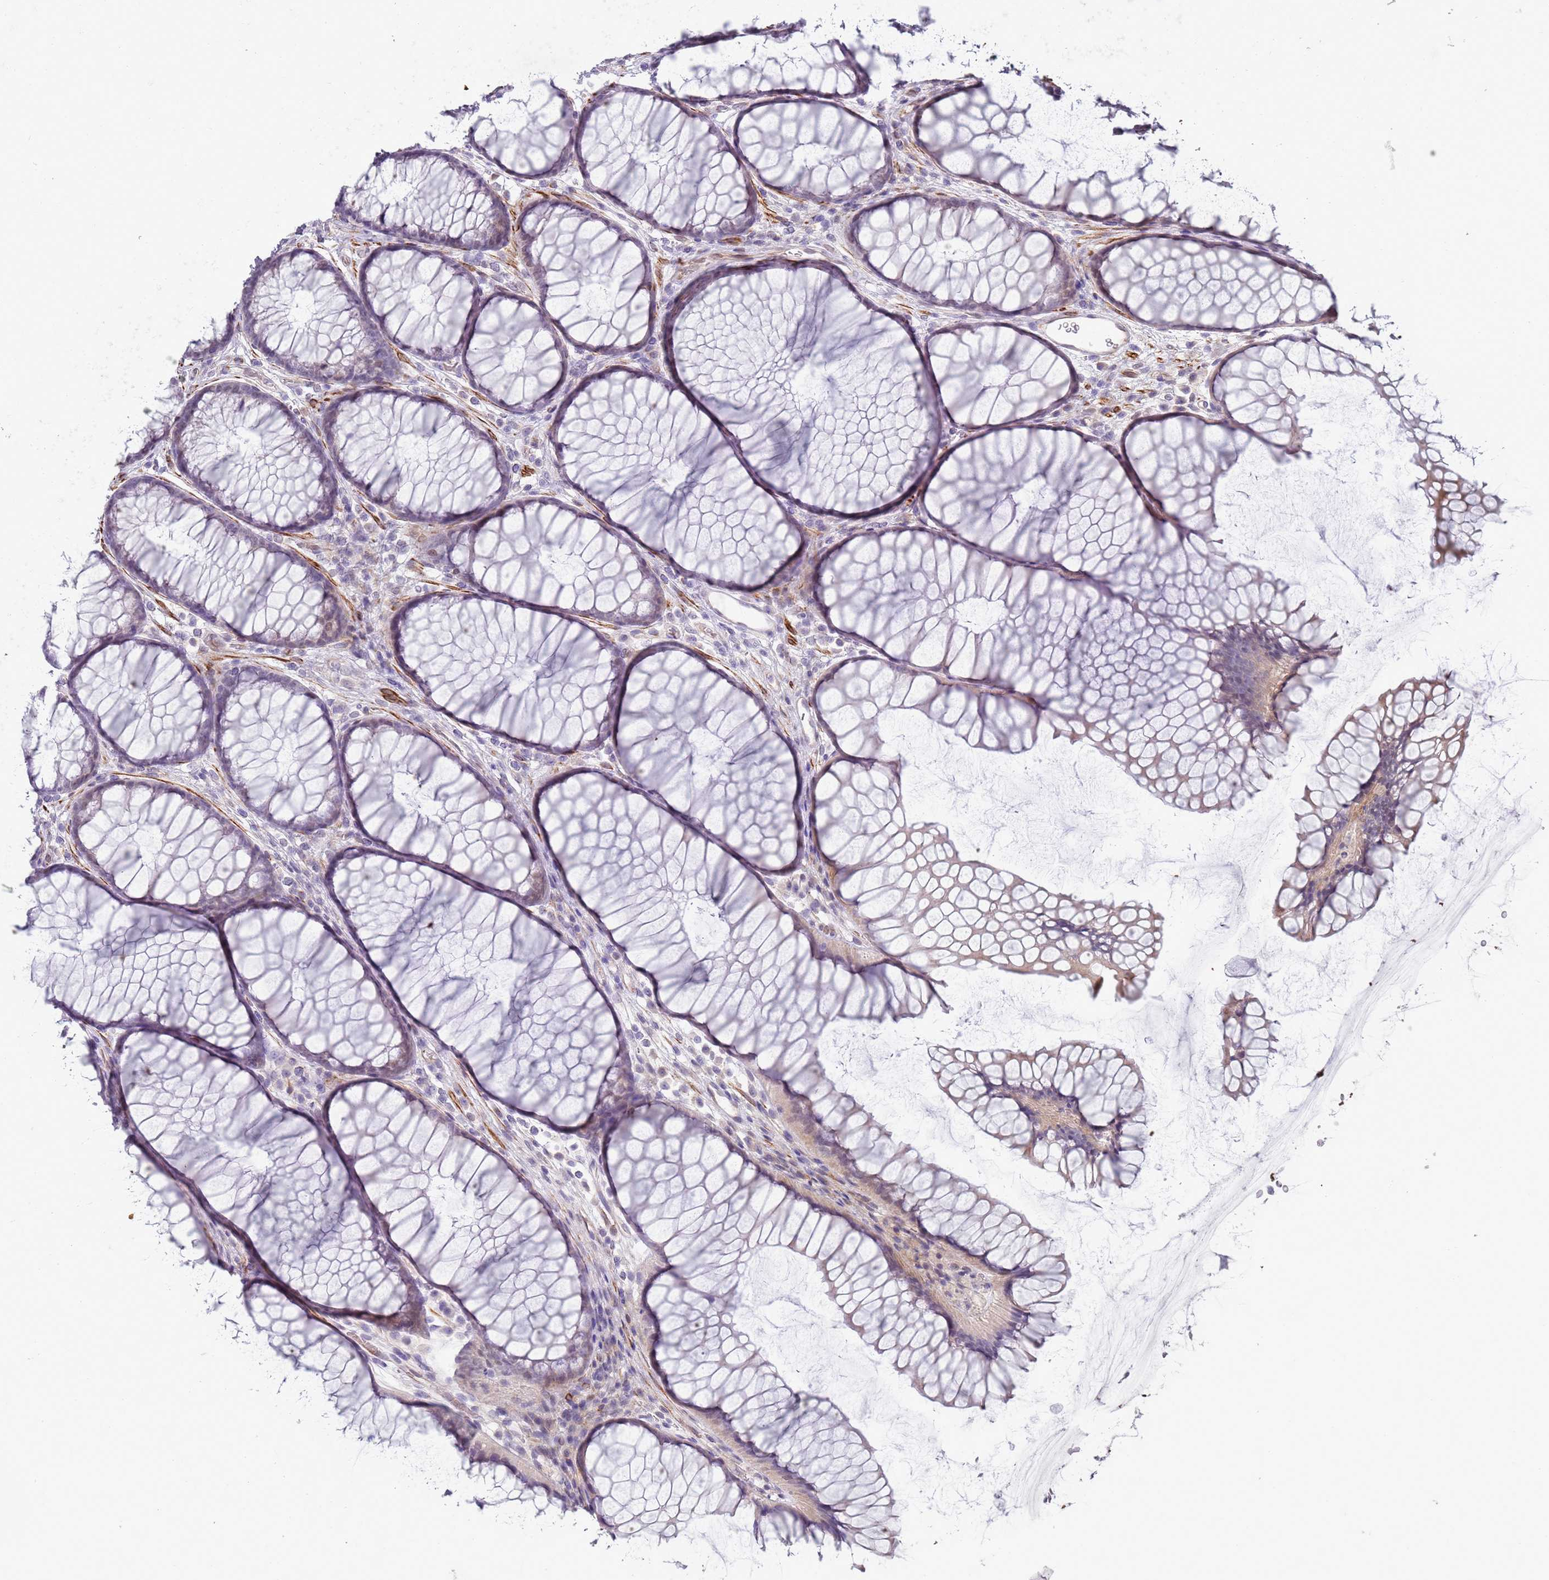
{"staining": {"intensity": "weak", "quantity": ">75%", "location": "cytoplasmic/membranous"}, "tissue": "colon", "cell_type": "Endothelial cells", "image_type": "normal", "snomed": [{"axis": "morphology", "description": "Normal tissue, NOS"}, {"axis": "topography", "description": "Colon"}], "caption": "Protein staining shows weak cytoplasmic/membranous positivity in approximately >75% of endothelial cells in unremarkable colon. Using DAB (3,3'-diaminobenzidine) (brown) and hematoxylin (blue) stains, captured at high magnification using brightfield microscopy.", "gene": "ENSG00000271254", "patient": {"sex": "female", "age": 82}}